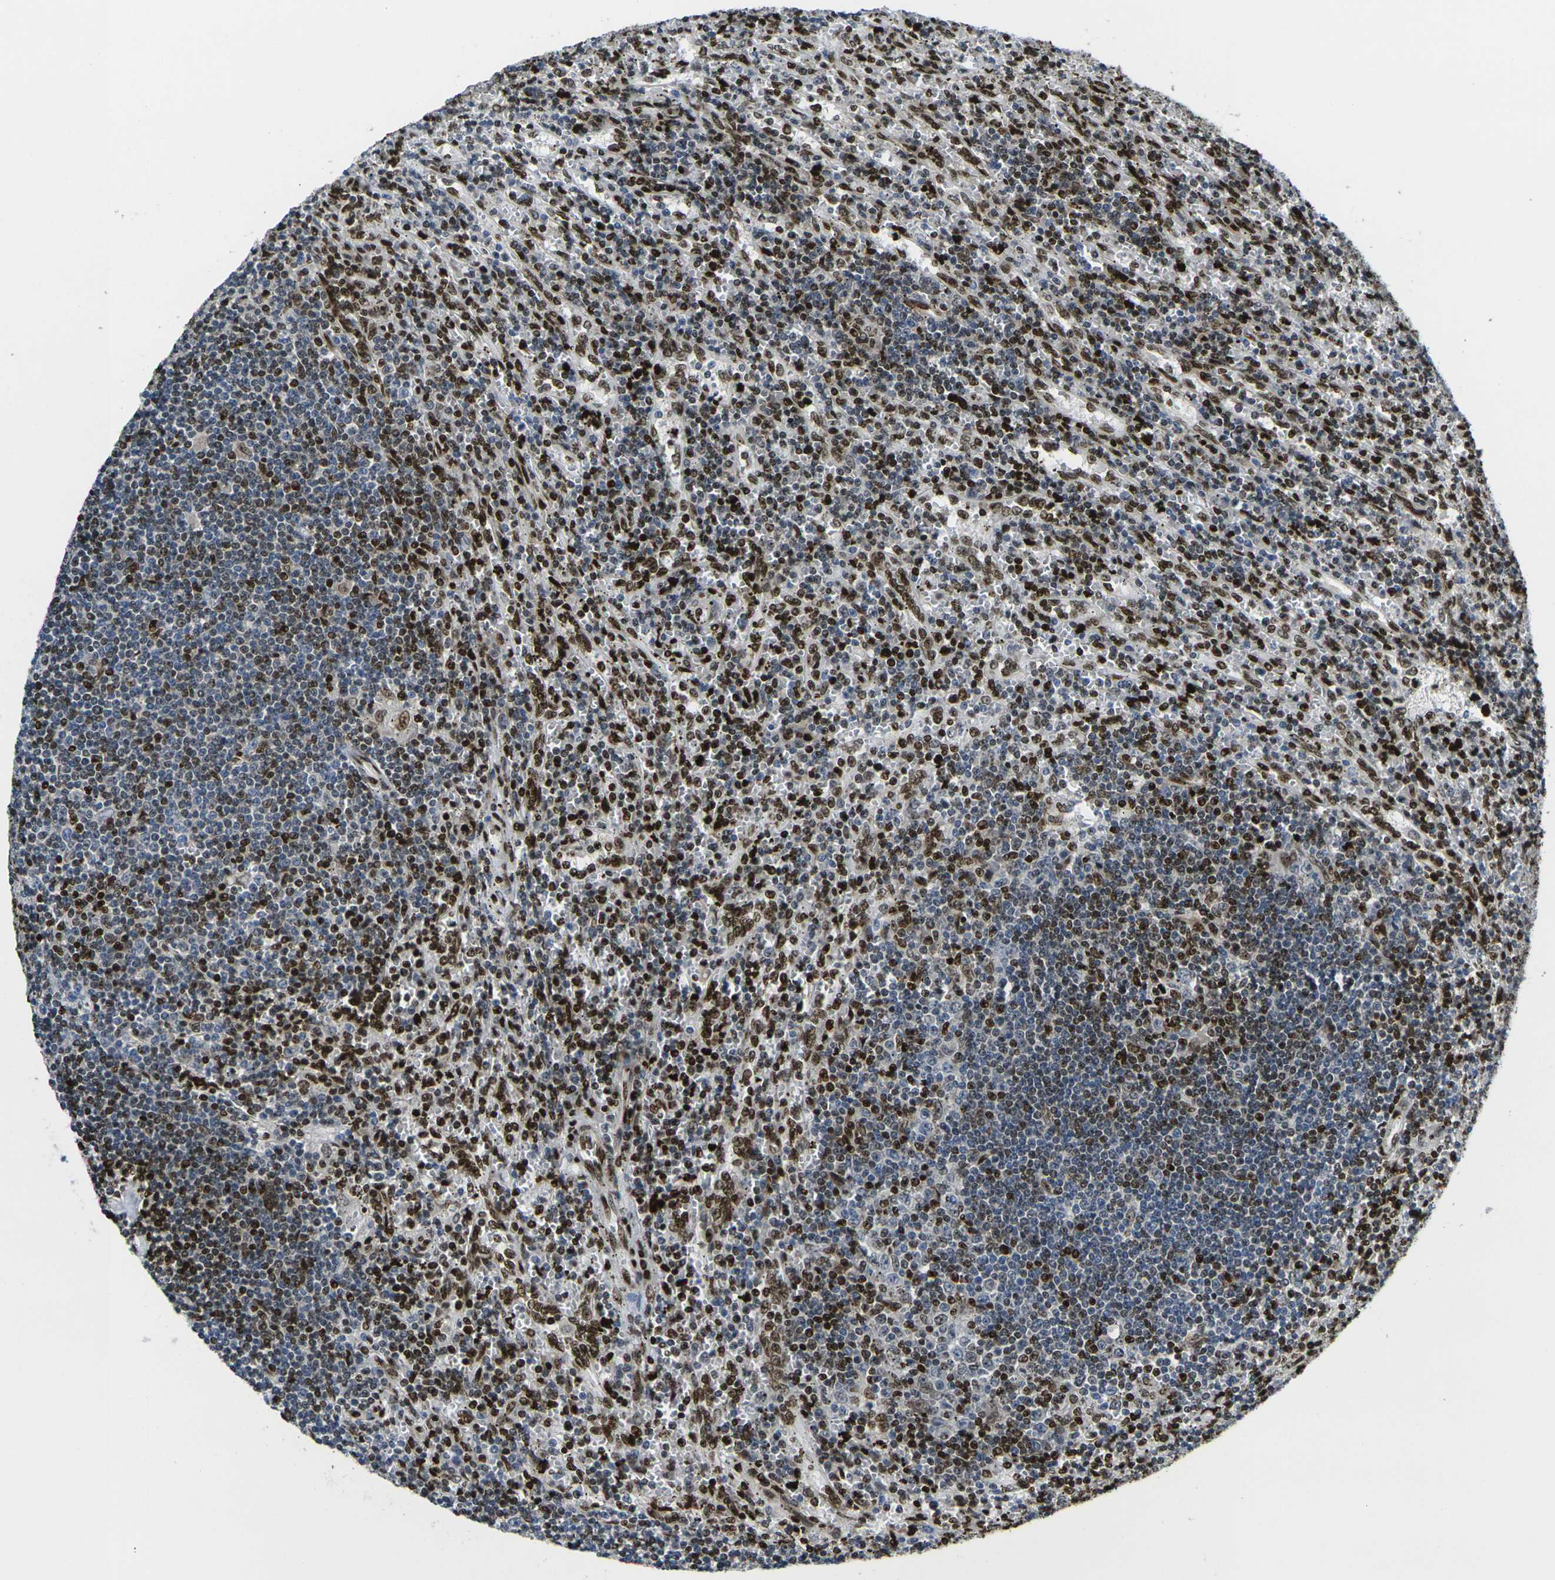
{"staining": {"intensity": "strong", "quantity": "25%-75%", "location": "nuclear"}, "tissue": "lymphoma", "cell_type": "Tumor cells", "image_type": "cancer", "snomed": [{"axis": "morphology", "description": "Malignant lymphoma, non-Hodgkin's type, Low grade"}, {"axis": "topography", "description": "Spleen"}], "caption": "There is high levels of strong nuclear staining in tumor cells of malignant lymphoma, non-Hodgkin's type (low-grade), as demonstrated by immunohistochemical staining (brown color).", "gene": "H1-10", "patient": {"sex": "male", "age": 76}}